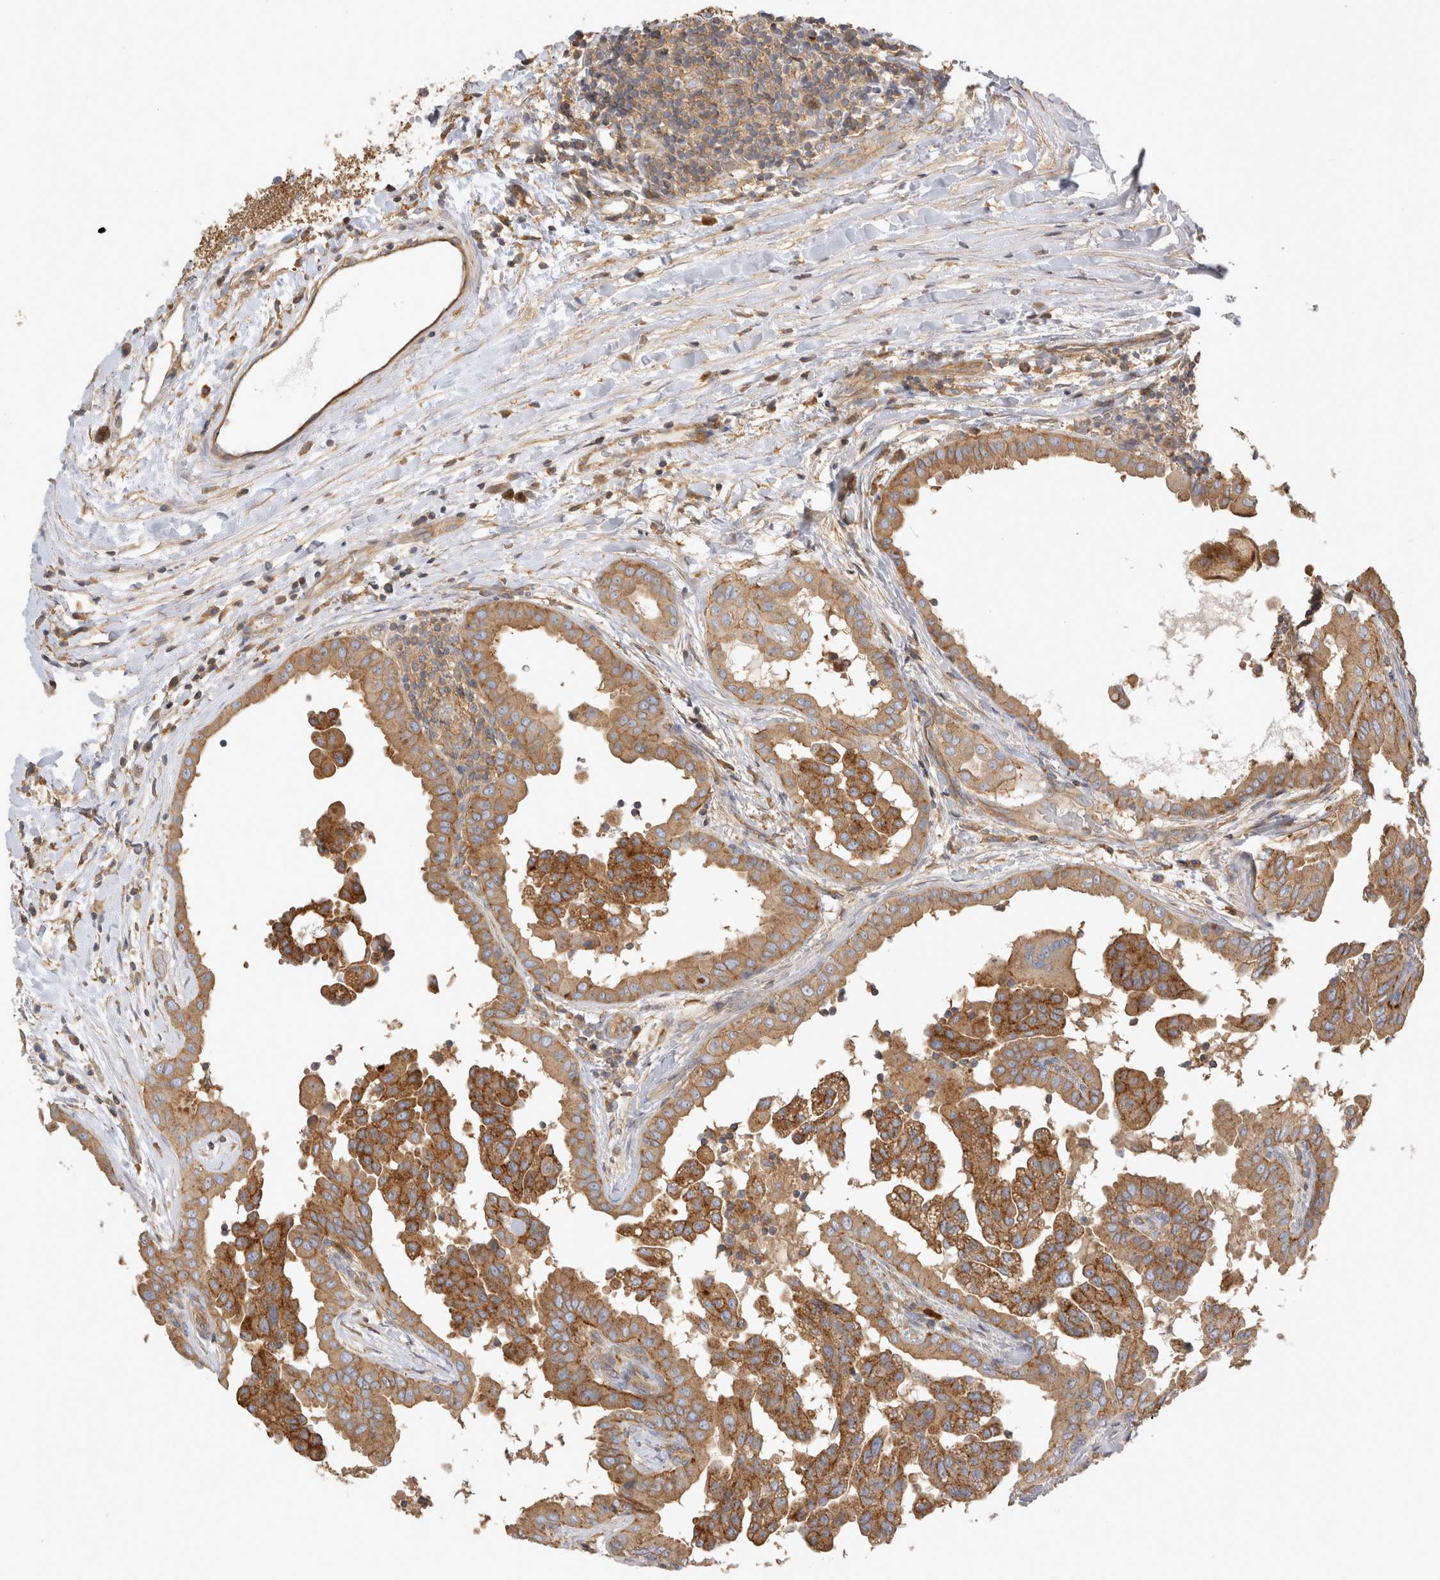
{"staining": {"intensity": "strong", "quantity": ">75%", "location": "cytoplasmic/membranous"}, "tissue": "thyroid cancer", "cell_type": "Tumor cells", "image_type": "cancer", "snomed": [{"axis": "morphology", "description": "Papillary adenocarcinoma, NOS"}, {"axis": "topography", "description": "Thyroid gland"}], "caption": "Thyroid cancer stained with immunohistochemistry (IHC) reveals strong cytoplasmic/membranous expression in approximately >75% of tumor cells. Nuclei are stained in blue.", "gene": "CHMP6", "patient": {"sex": "male", "age": 33}}